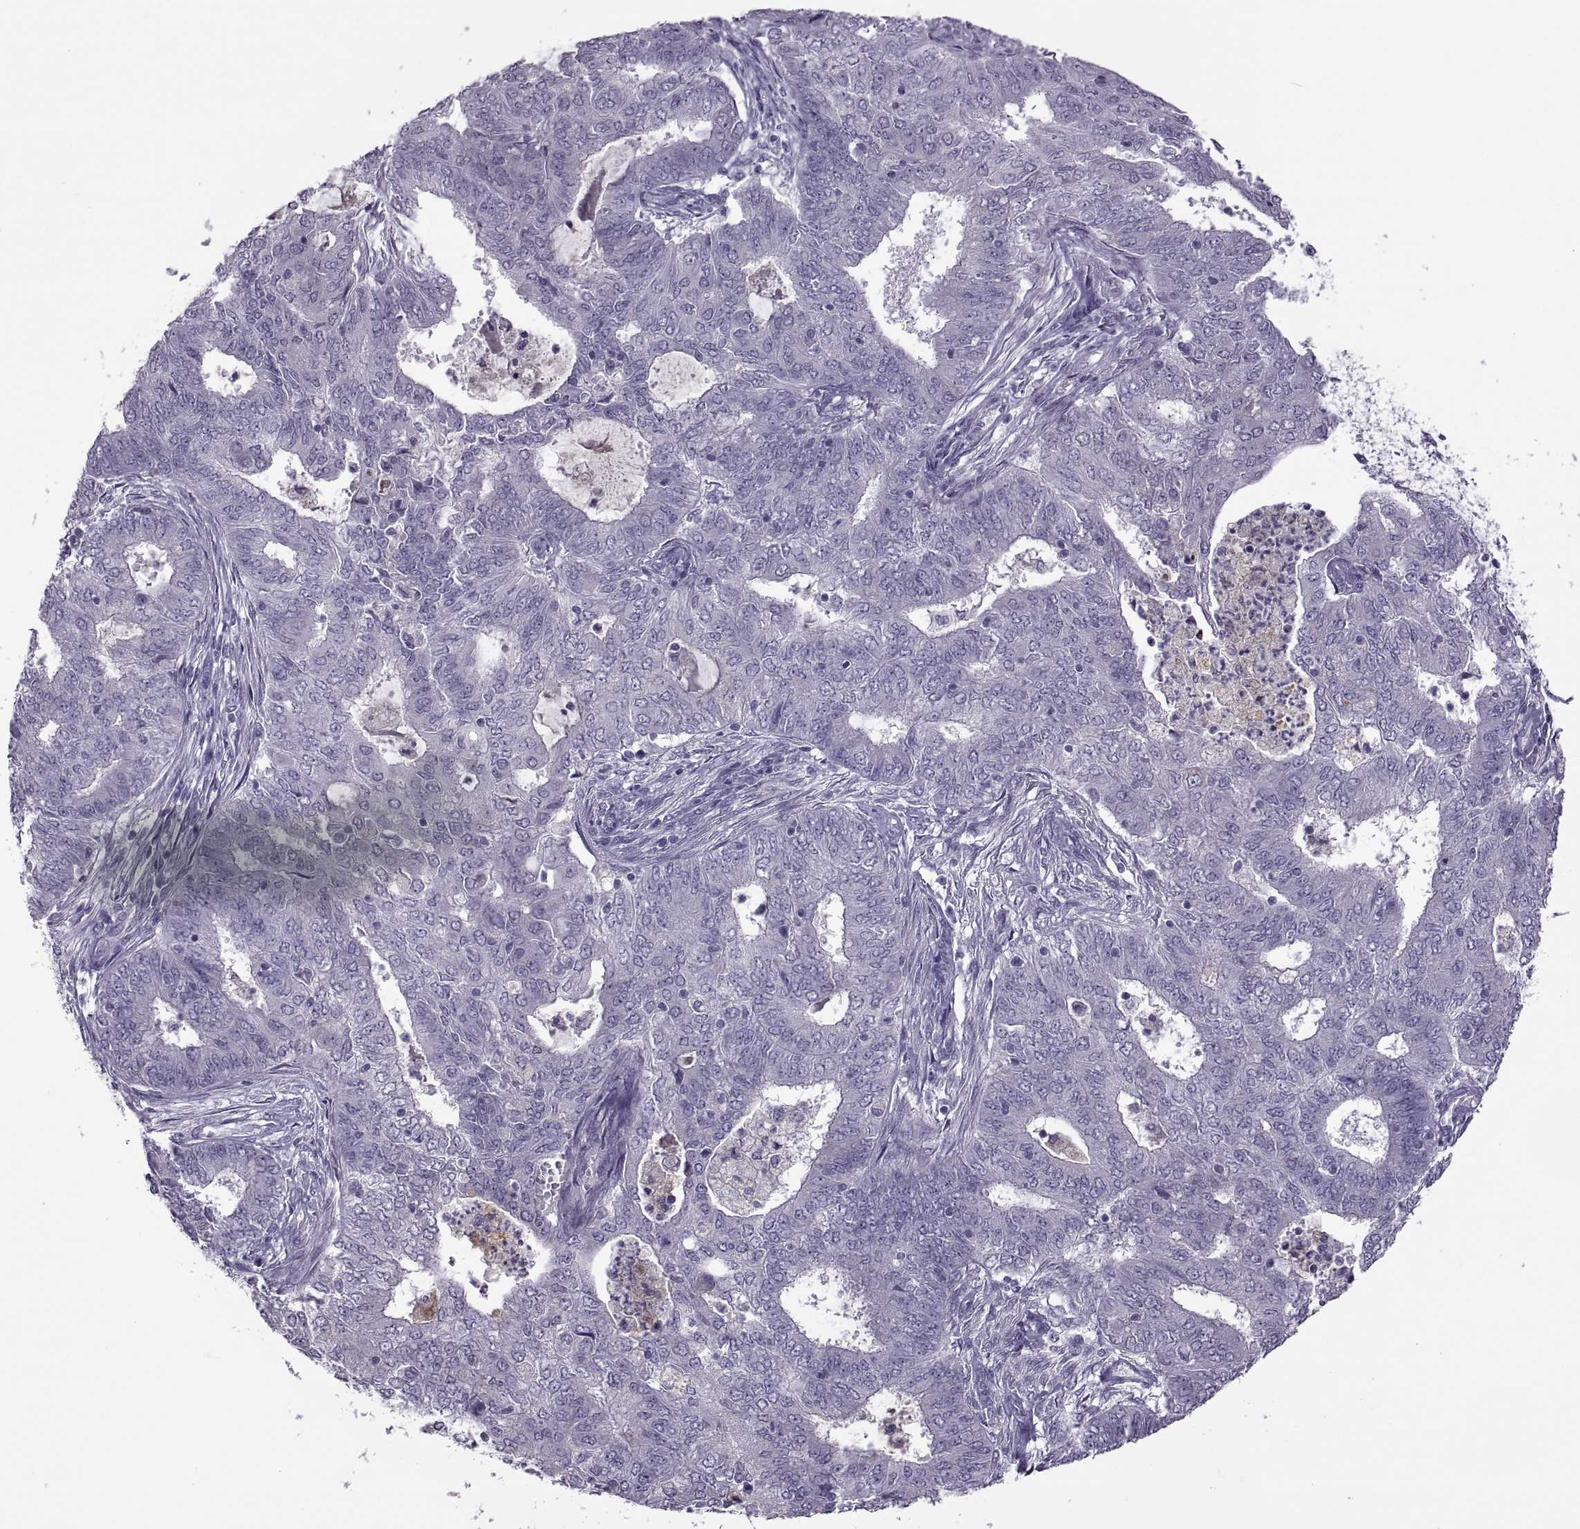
{"staining": {"intensity": "negative", "quantity": "none", "location": "none"}, "tissue": "endometrial cancer", "cell_type": "Tumor cells", "image_type": "cancer", "snomed": [{"axis": "morphology", "description": "Adenocarcinoma, NOS"}, {"axis": "topography", "description": "Endometrium"}], "caption": "Immunohistochemical staining of endometrial adenocarcinoma exhibits no significant positivity in tumor cells. (Stains: DAB immunohistochemistry (IHC) with hematoxylin counter stain, Microscopy: brightfield microscopy at high magnification).", "gene": "RSPH6A", "patient": {"sex": "female", "age": 62}}